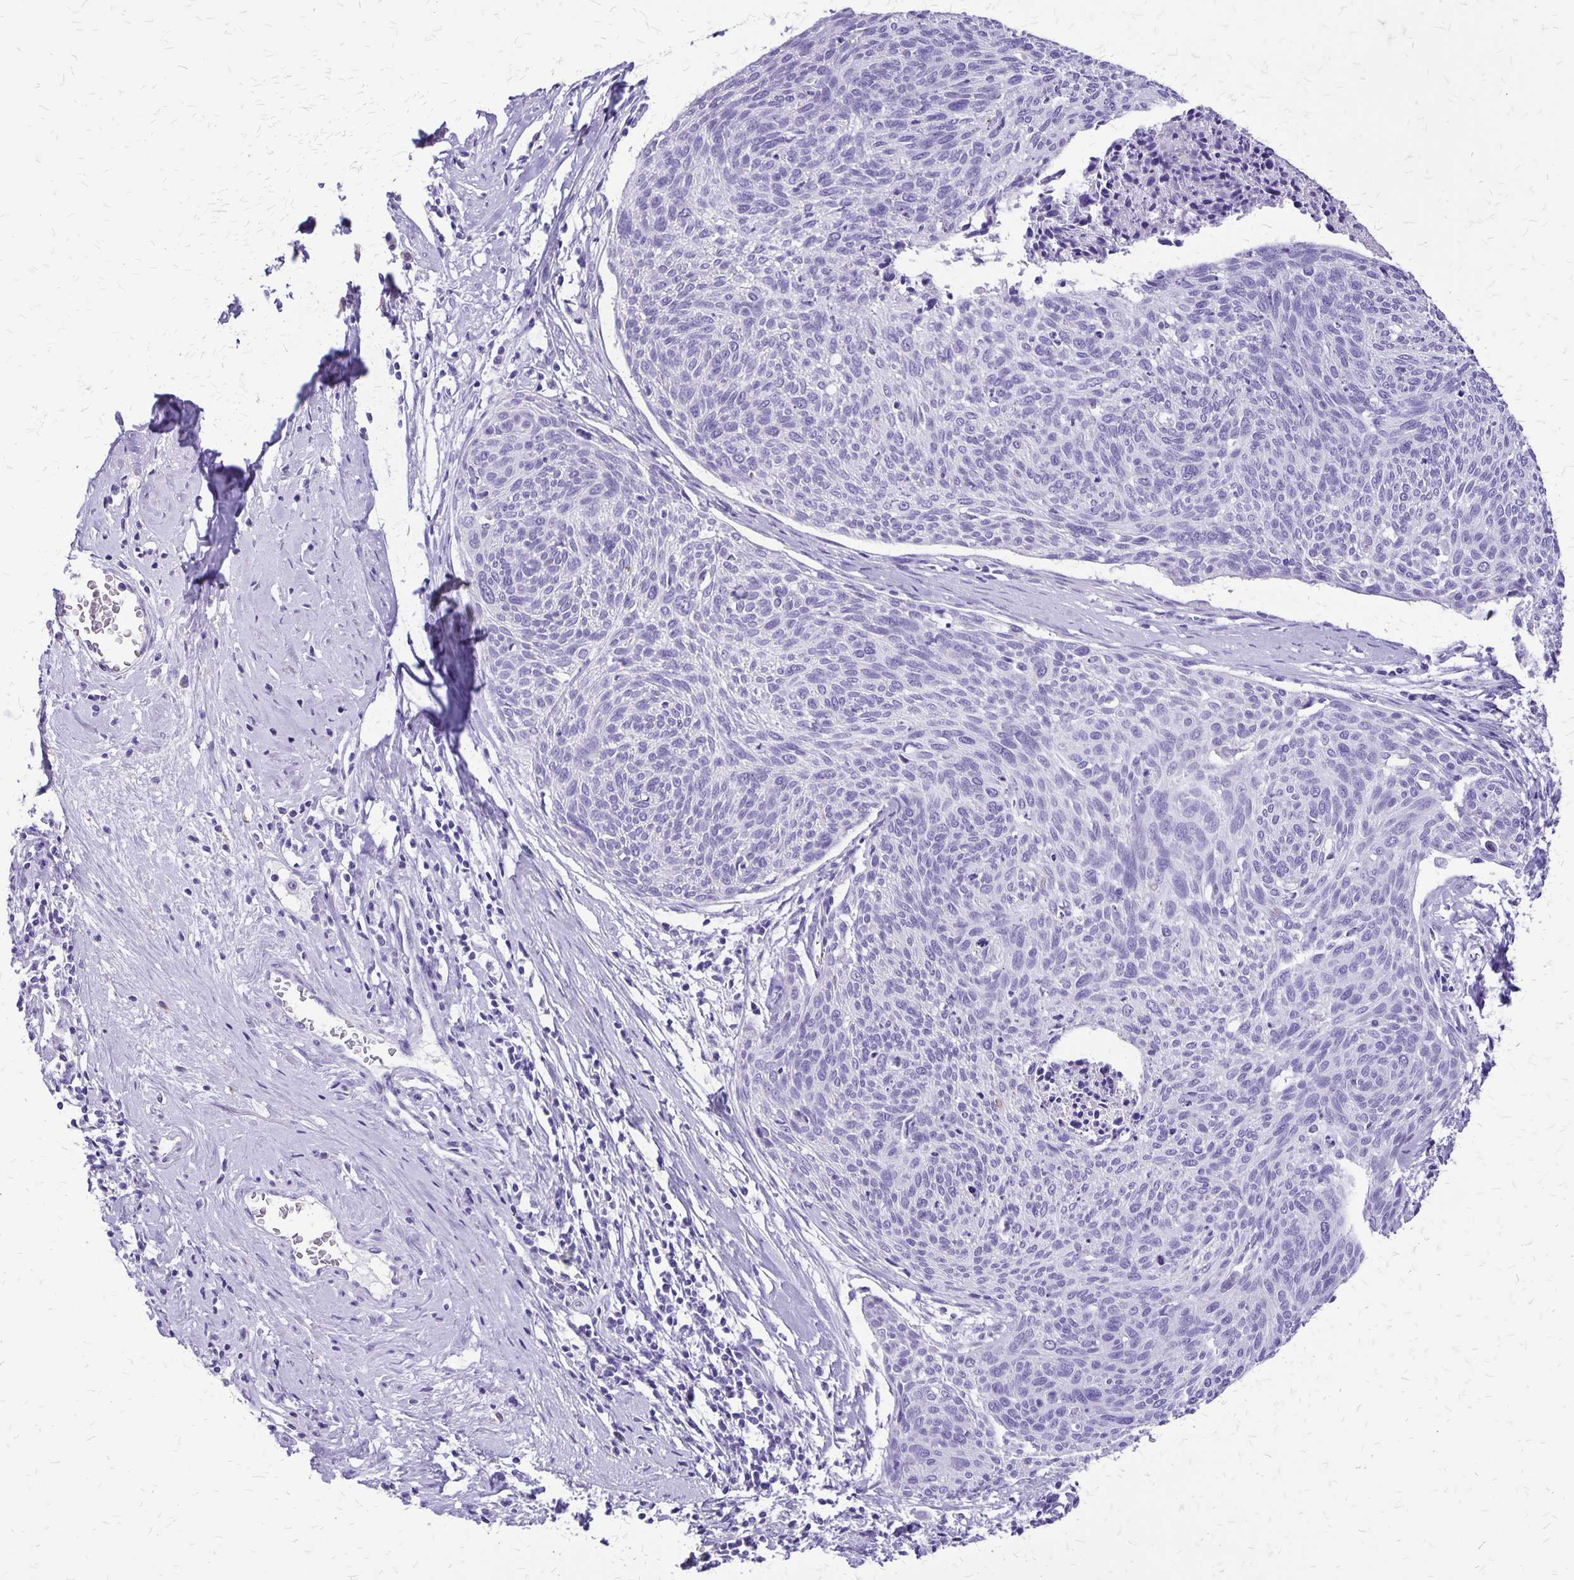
{"staining": {"intensity": "negative", "quantity": "none", "location": "none"}, "tissue": "cervical cancer", "cell_type": "Tumor cells", "image_type": "cancer", "snomed": [{"axis": "morphology", "description": "Squamous cell carcinoma, NOS"}, {"axis": "topography", "description": "Cervix"}], "caption": "Immunohistochemistry of cervical cancer (squamous cell carcinoma) exhibits no expression in tumor cells. (Stains: DAB immunohistochemistry (IHC) with hematoxylin counter stain, Microscopy: brightfield microscopy at high magnification).", "gene": "SLC13A2", "patient": {"sex": "female", "age": 49}}